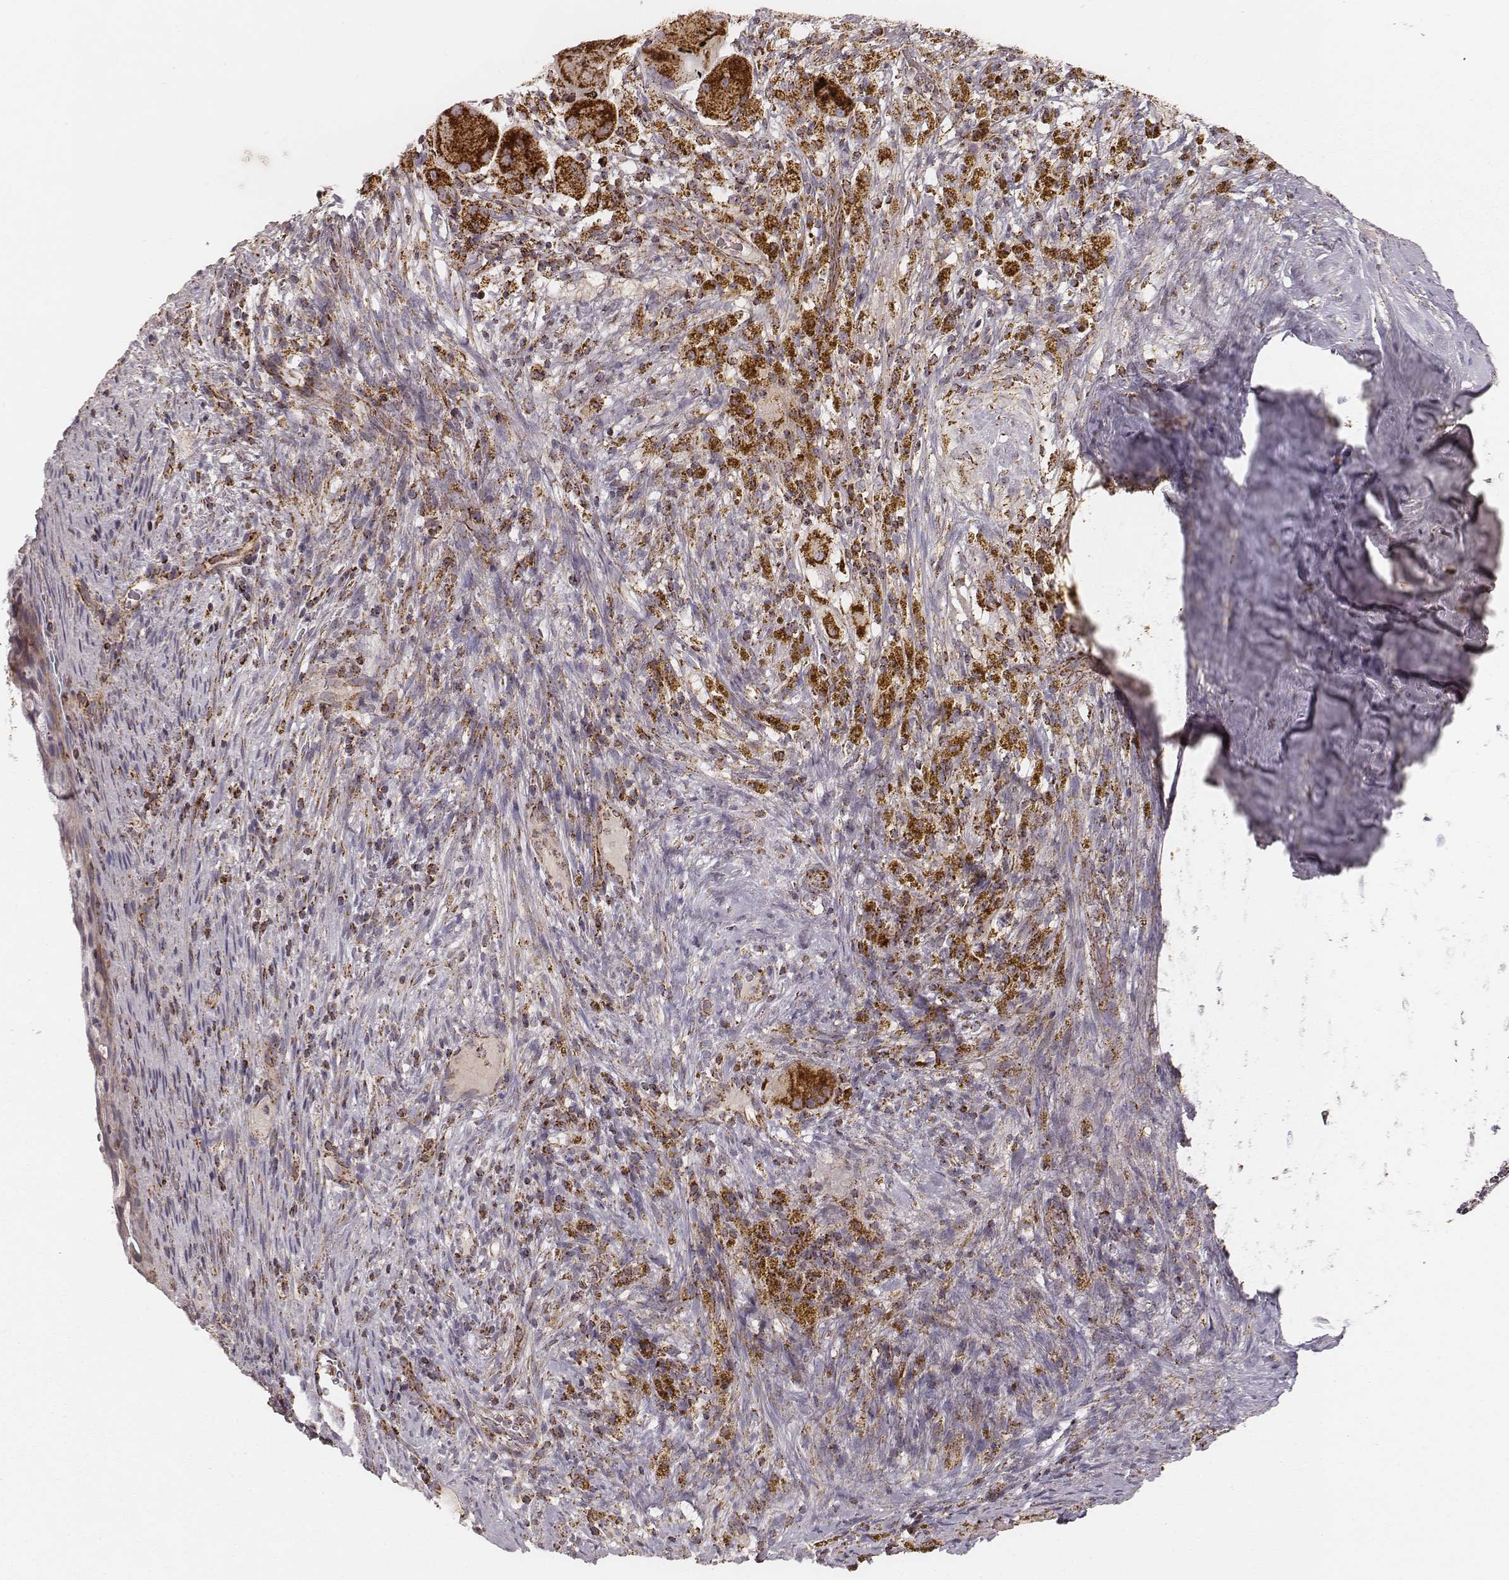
{"staining": {"intensity": "strong", "quantity": ">75%", "location": "cytoplasmic/membranous"}, "tissue": "cervical cancer", "cell_type": "Tumor cells", "image_type": "cancer", "snomed": [{"axis": "morphology", "description": "Squamous cell carcinoma, NOS"}, {"axis": "topography", "description": "Cervix"}], "caption": "Strong cytoplasmic/membranous protein positivity is present in approximately >75% of tumor cells in squamous cell carcinoma (cervical). The staining was performed using DAB, with brown indicating positive protein expression. Nuclei are stained blue with hematoxylin.", "gene": "CS", "patient": {"sex": "female", "age": 51}}